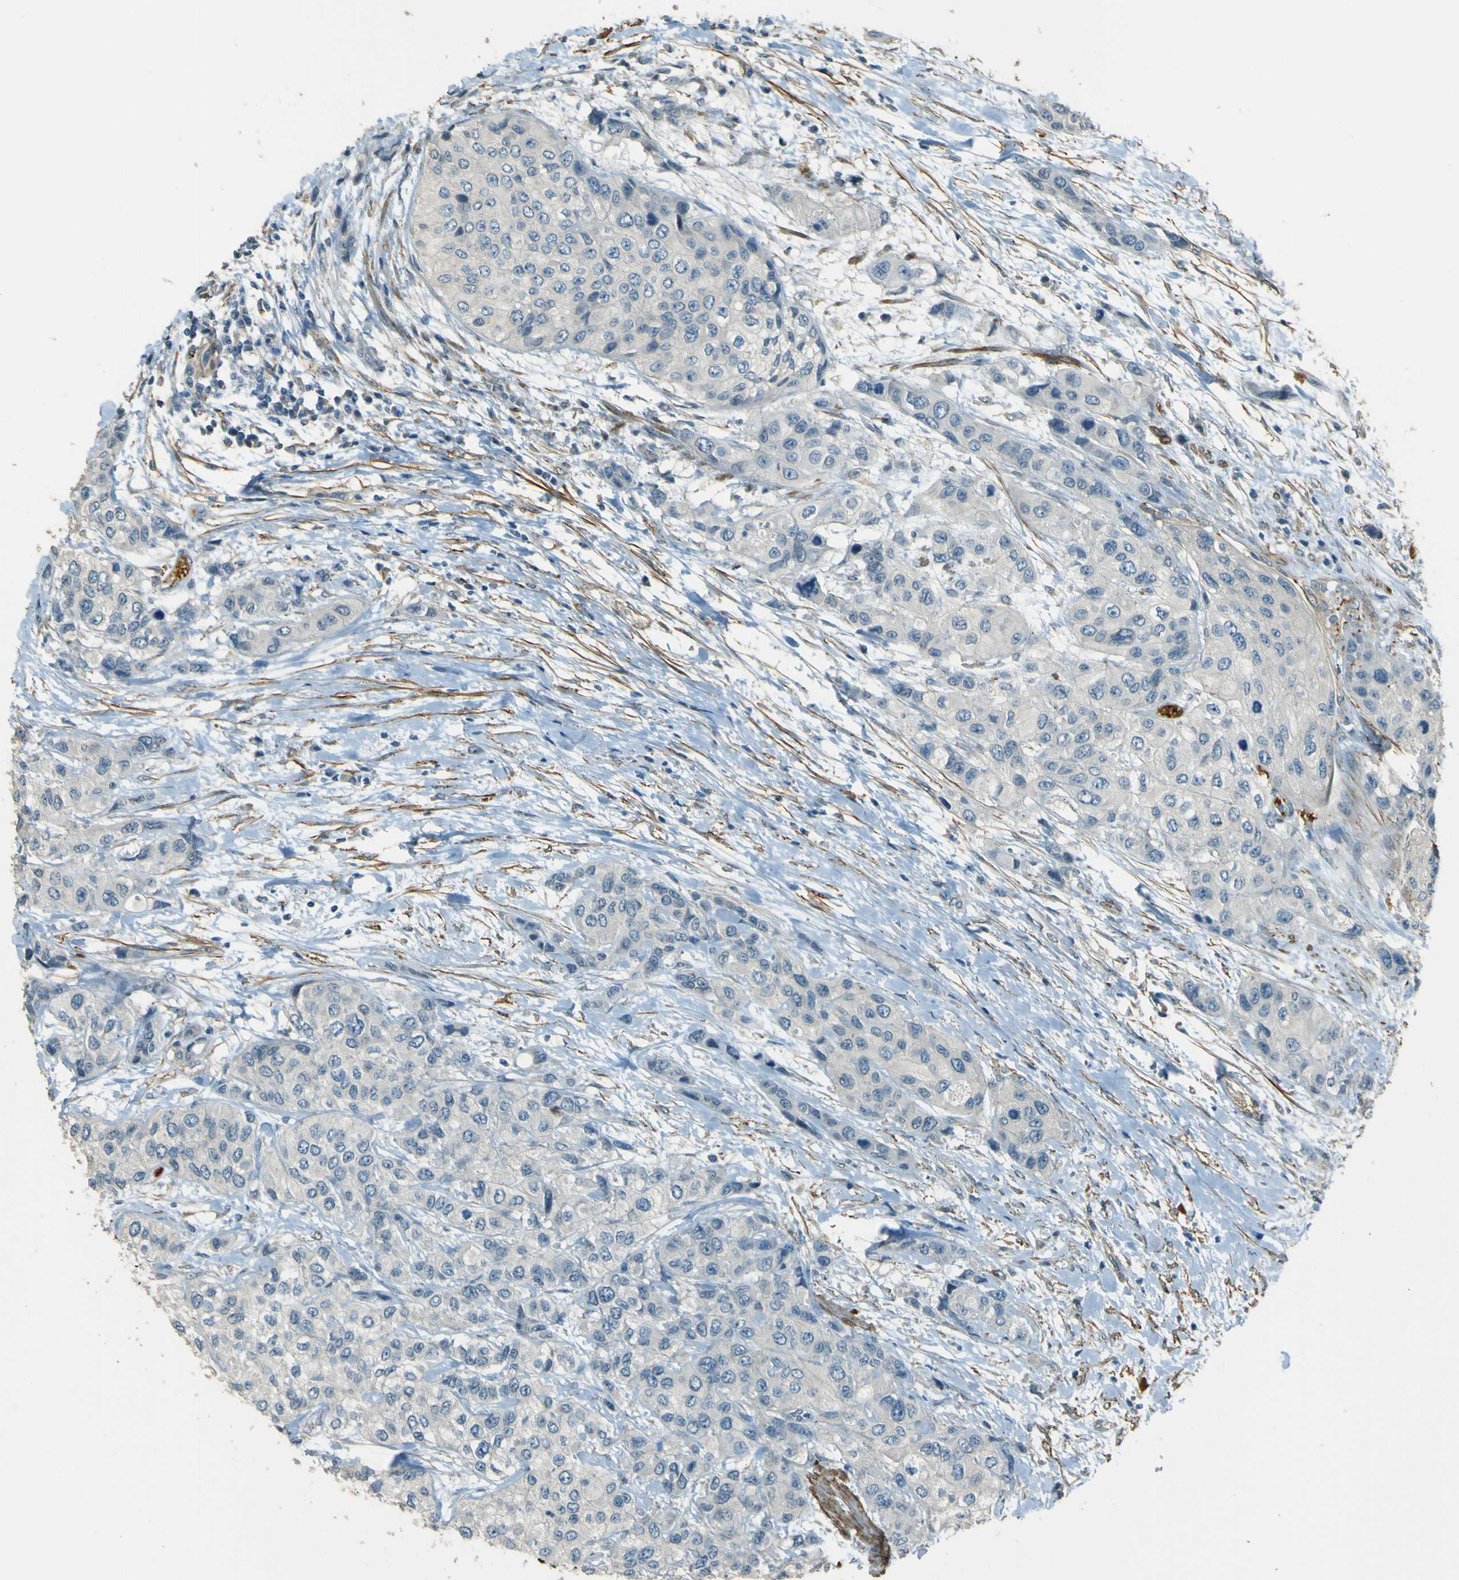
{"staining": {"intensity": "negative", "quantity": "none", "location": "none"}, "tissue": "urothelial cancer", "cell_type": "Tumor cells", "image_type": "cancer", "snomed": [{"axis": "morphology", "description": "Urothelial carcinoma, High grade"}, {"axis": "topography", "description": "Urinary bladder"}], "caption": "Immunohistochemistry (IHC) of urothelial cancer shows no expression in tumor cells. Nuclei are stained in blue.", "gene": "NEXN", "patient": {"sex": "female", "age": 56}}